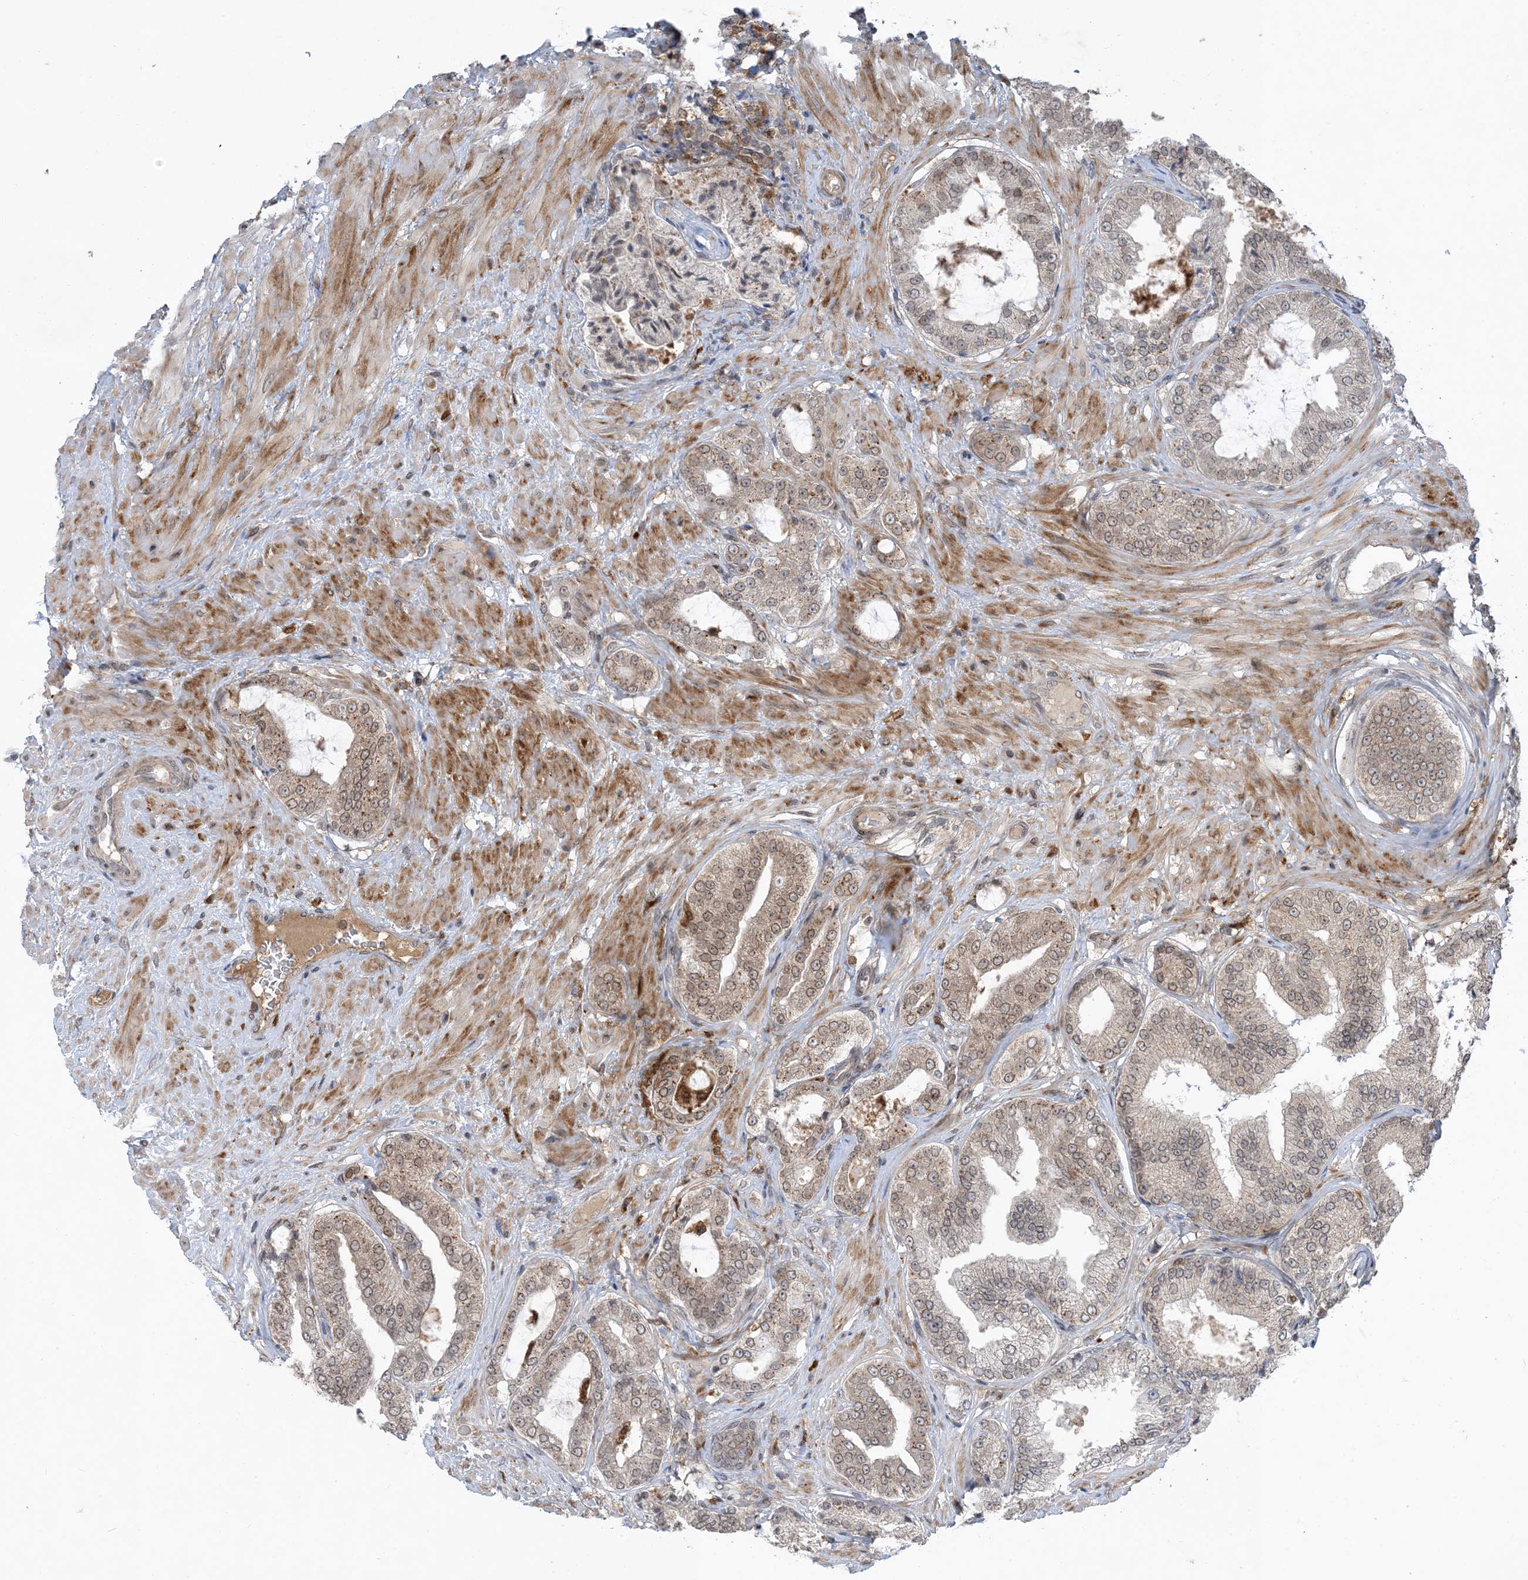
{"staining": {"intensity": "weak", "quantity": "25%-75%", "location": "cytoplasmic/membranous,nuclear"}, "tissue": "prostate cancer", "cell_type": "Tumor cells", "image_type": "cancer", "snomed": [{"axis": "morphology", "description": "Adenocarcinoma, Low grade"}, {"axis": "topography", "description": "Prostate"}], "caption": "Protein staining shows weak cytoplasmic/membranous and nuclear expression in about 25%-75% of tumor cells in prostate cancer (low-grade adenocarcinoma).", "gene": "NAGK", "patient": {"sex": "male", "age": 63}}